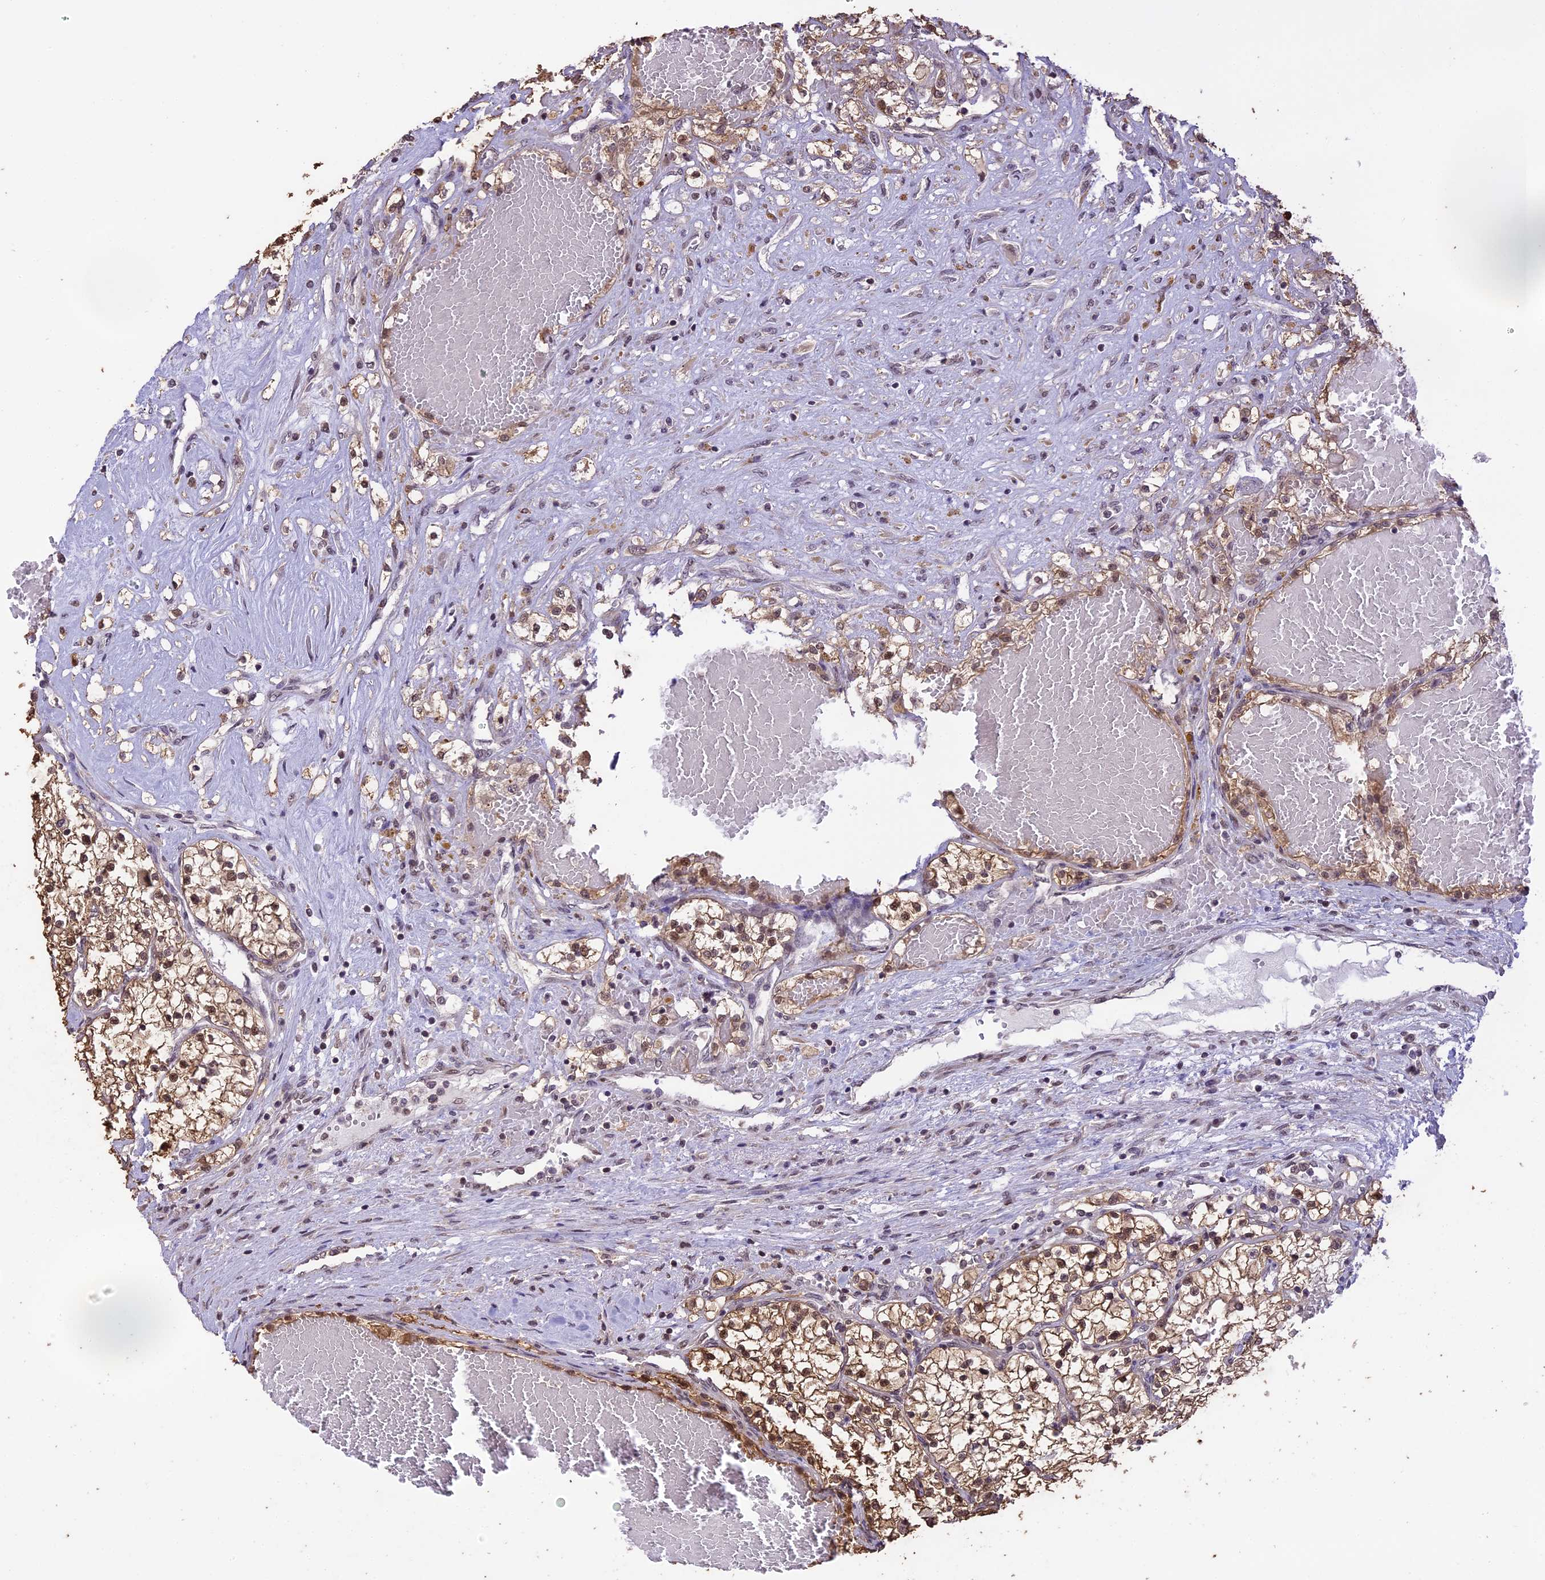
{"staining": {"intensity": "moderate", "quantity": ">75%", "location": "cytoplasmic/membranous,nuclear"}, "tissue": "renal cancer", "cell_type": "Tumor cells", "image_type": "cancer", "snomed": [{"axis": "morphology", "description": "Normal tissue, NOS"}, {"axis": "morphology", "description": "Adenocarcinoma, NOS"}, {"axis": "topography", "description": "Kidney"}], "caption": "Protein staining of renal cancer tissue exhibits moderate cytoplasmic/membranous and nuclear expression in approximately >75% of tumor cells.", "gene": "TIGD7", "patient": {"sex": "male", "age": 68}}